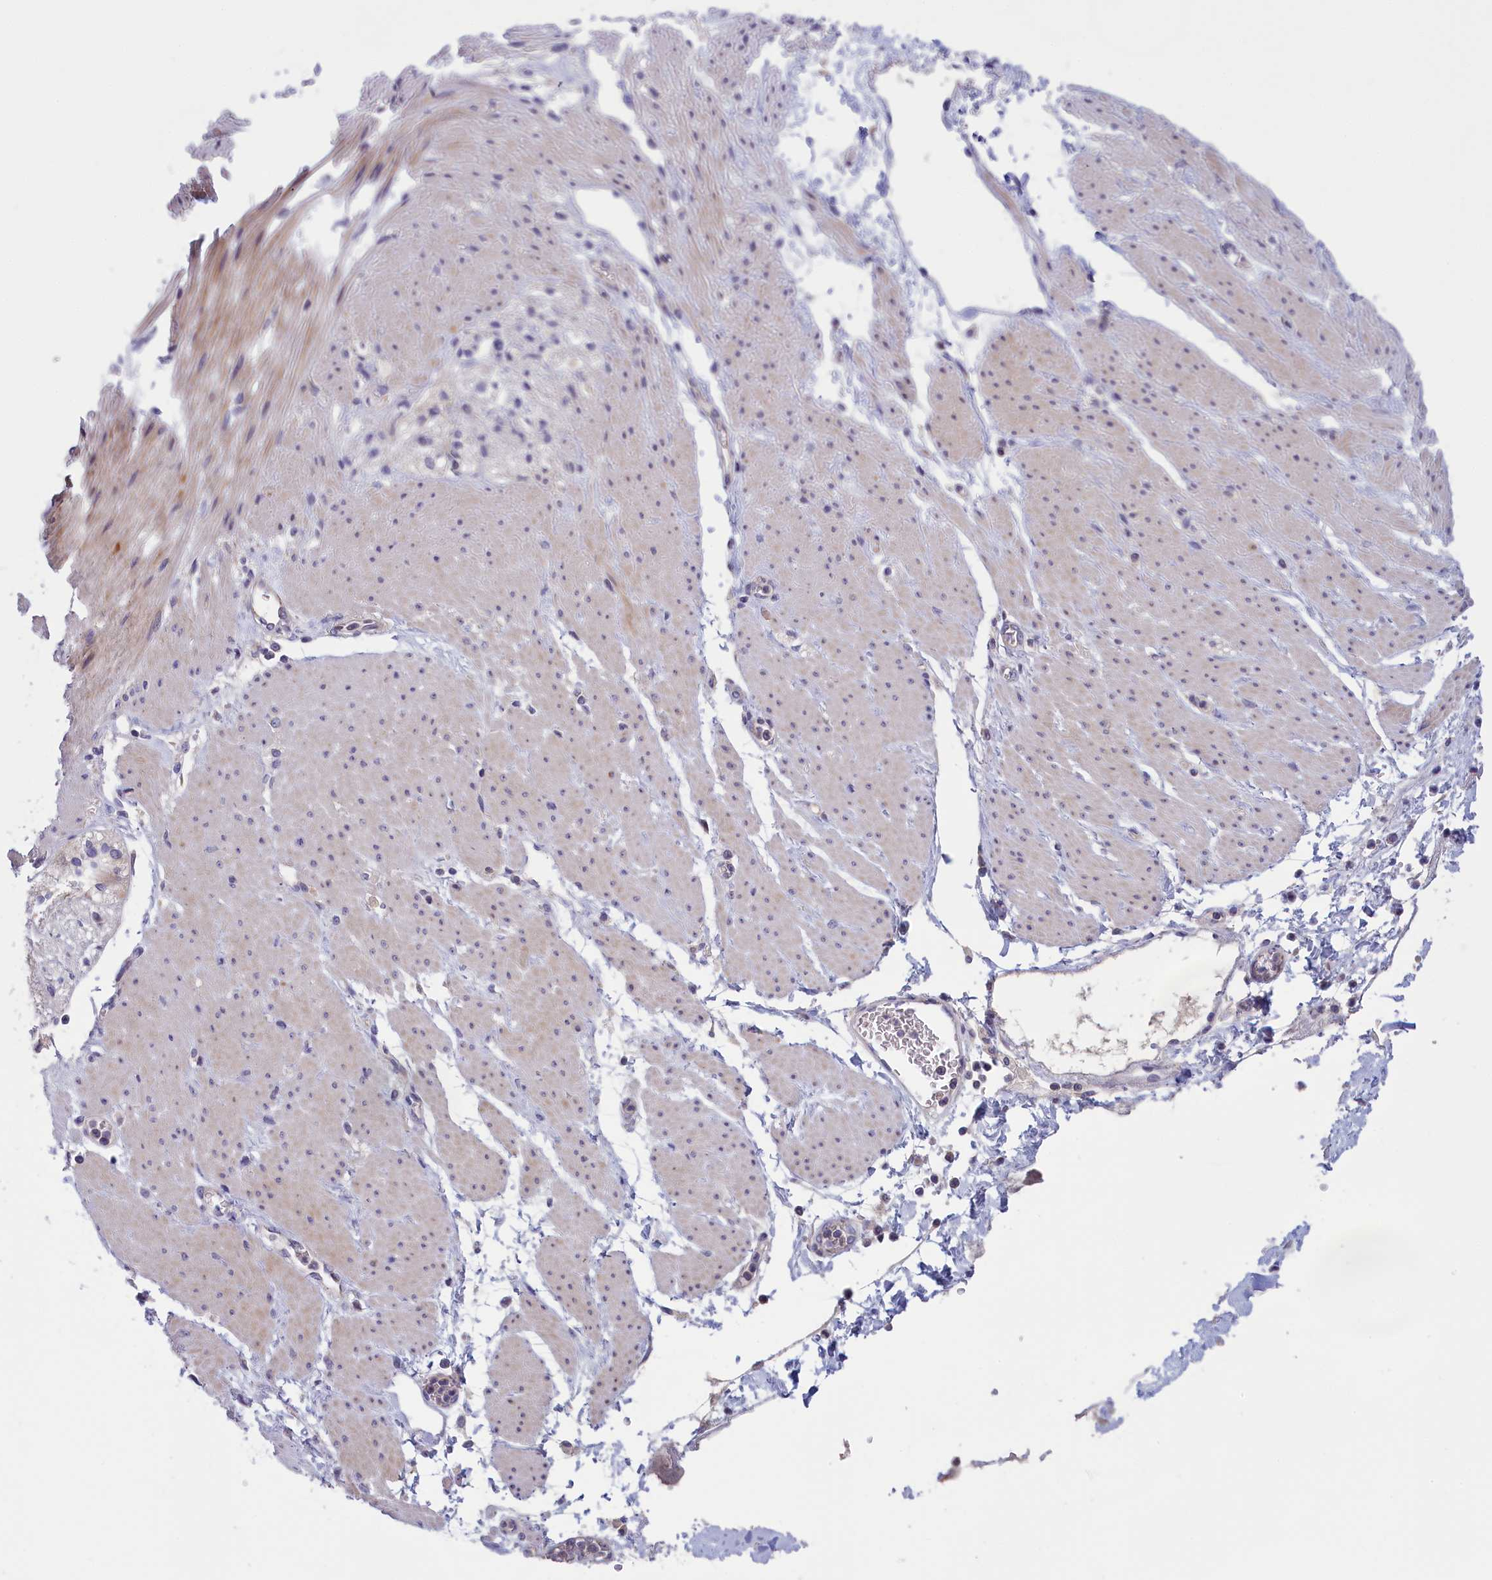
{"staining": {"intensity": "negative", "quantity": "none", "location": "none"}, "tissue": "adipose tissue", "cell_type": "Adipocytes", "image_type": "normal", "snomed": [{"axis": "morphology", "description": "Normal tissue, NOS"}, {"axis": "morphology", "description": "Adenocarcinoma, NOS"}, {"axis": "topography", "description": "Duodenum"}, {"axis": "topography", "description": "Peripheral nerve tissue"}], "caption": "Immunohistochemistry of unremarkable adipose tissue reveals no expression in adipocytes.", "gene": "IGFALS", "patient": {"sex": "female", "age": 60}}